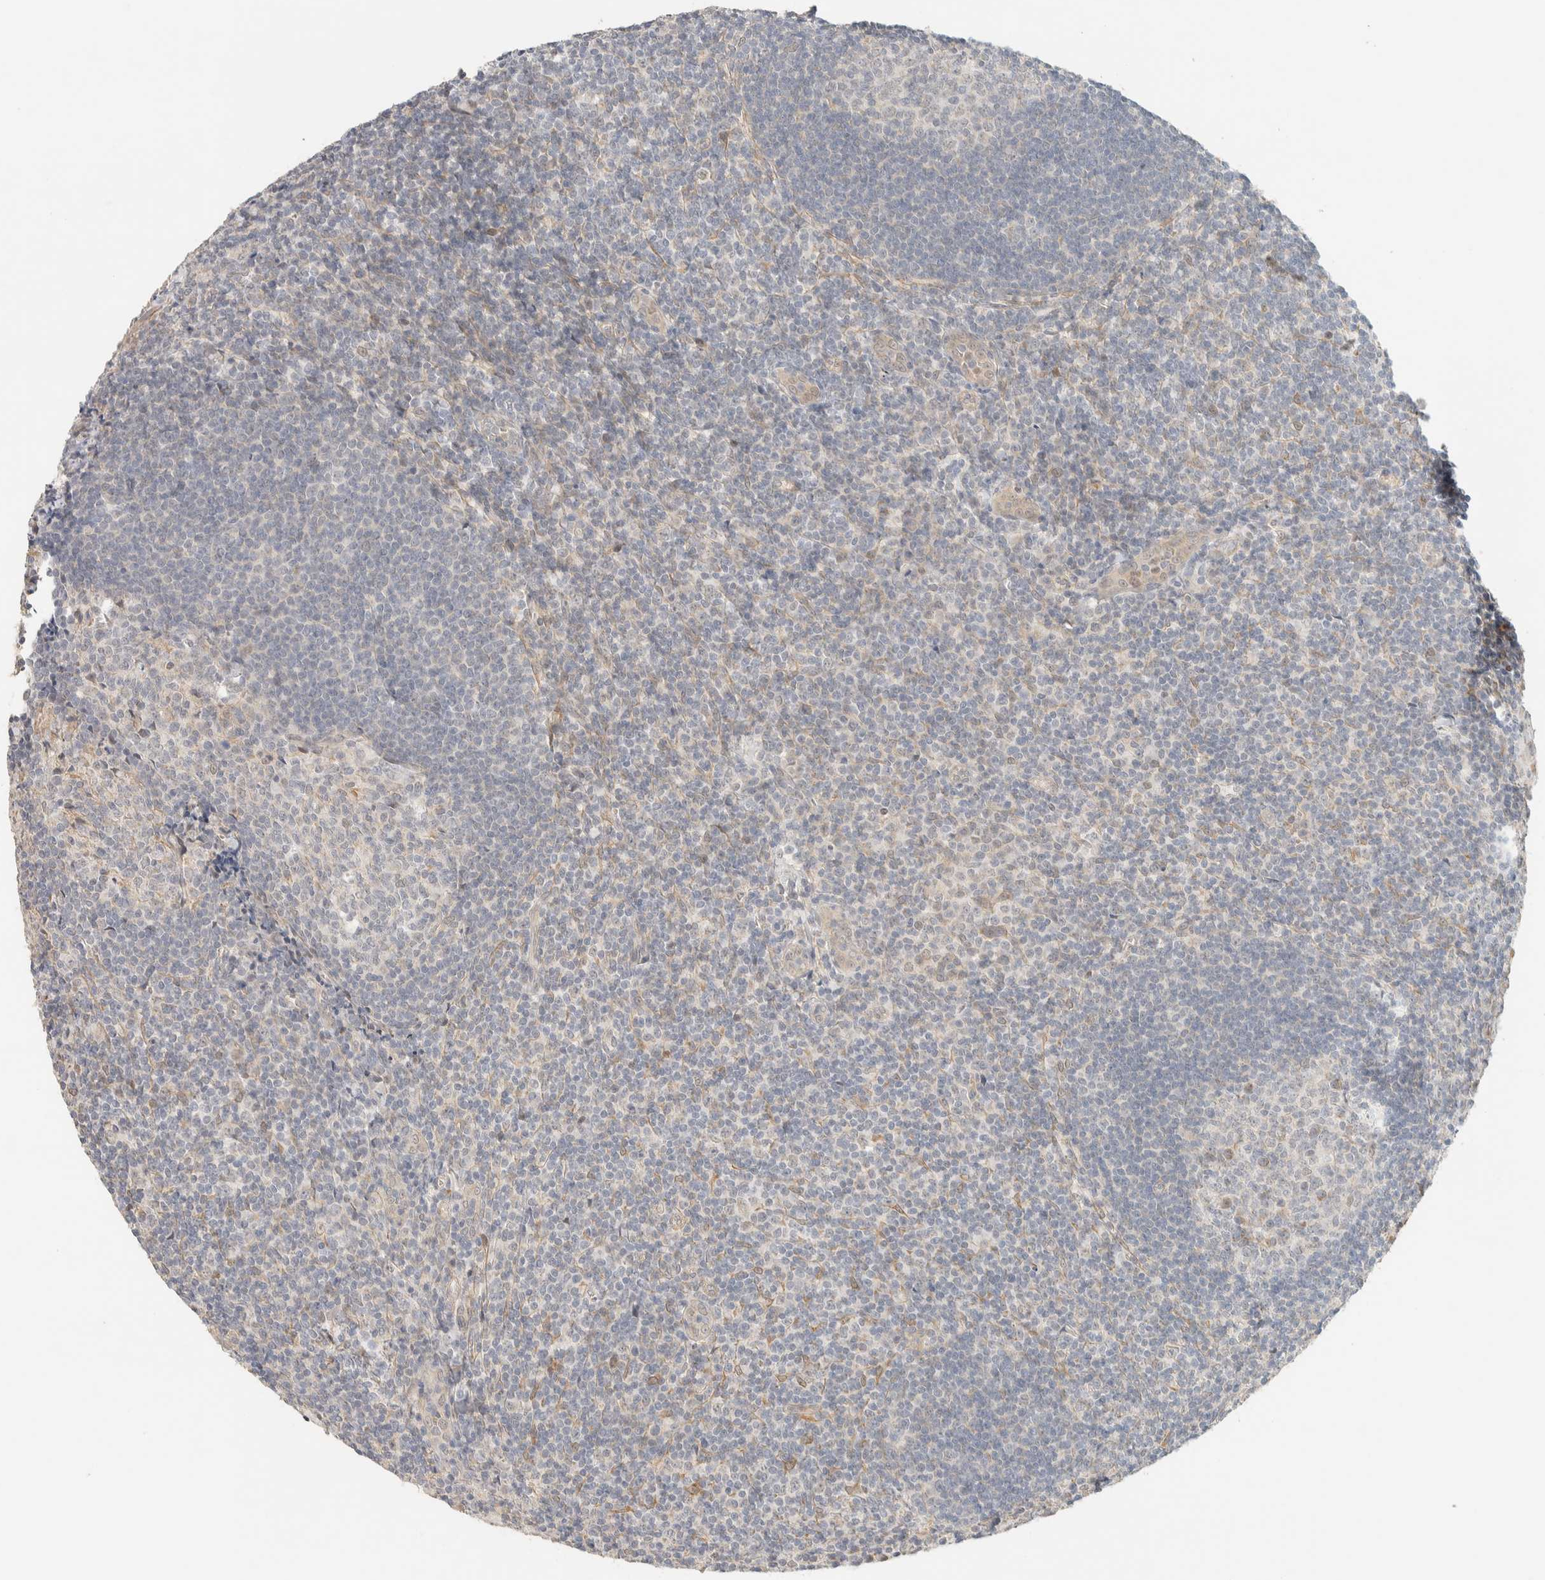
{"staining": {"intensity": "negative", "quantity": "none", "location": "none"}, "tissue": "tonsil", "cell_type": "Germinal center cells", "image_type": "normal", "snomed": [{"axis": "morphology", "description": "Normal tissue, NOS"}, {"axis": "topography", "description": "Tonsil"}], "caption": "This histopathology image is of normal tonsil stained with immunohistochemistry to label a protein in brown with the nuclei are counter-stained blue. There is no expression in germinal center cells. (DAB immunohistochemistry (IHC), high magnification).", "gene": "TNK1", "patient": {"sex": "male", "age": 37}}